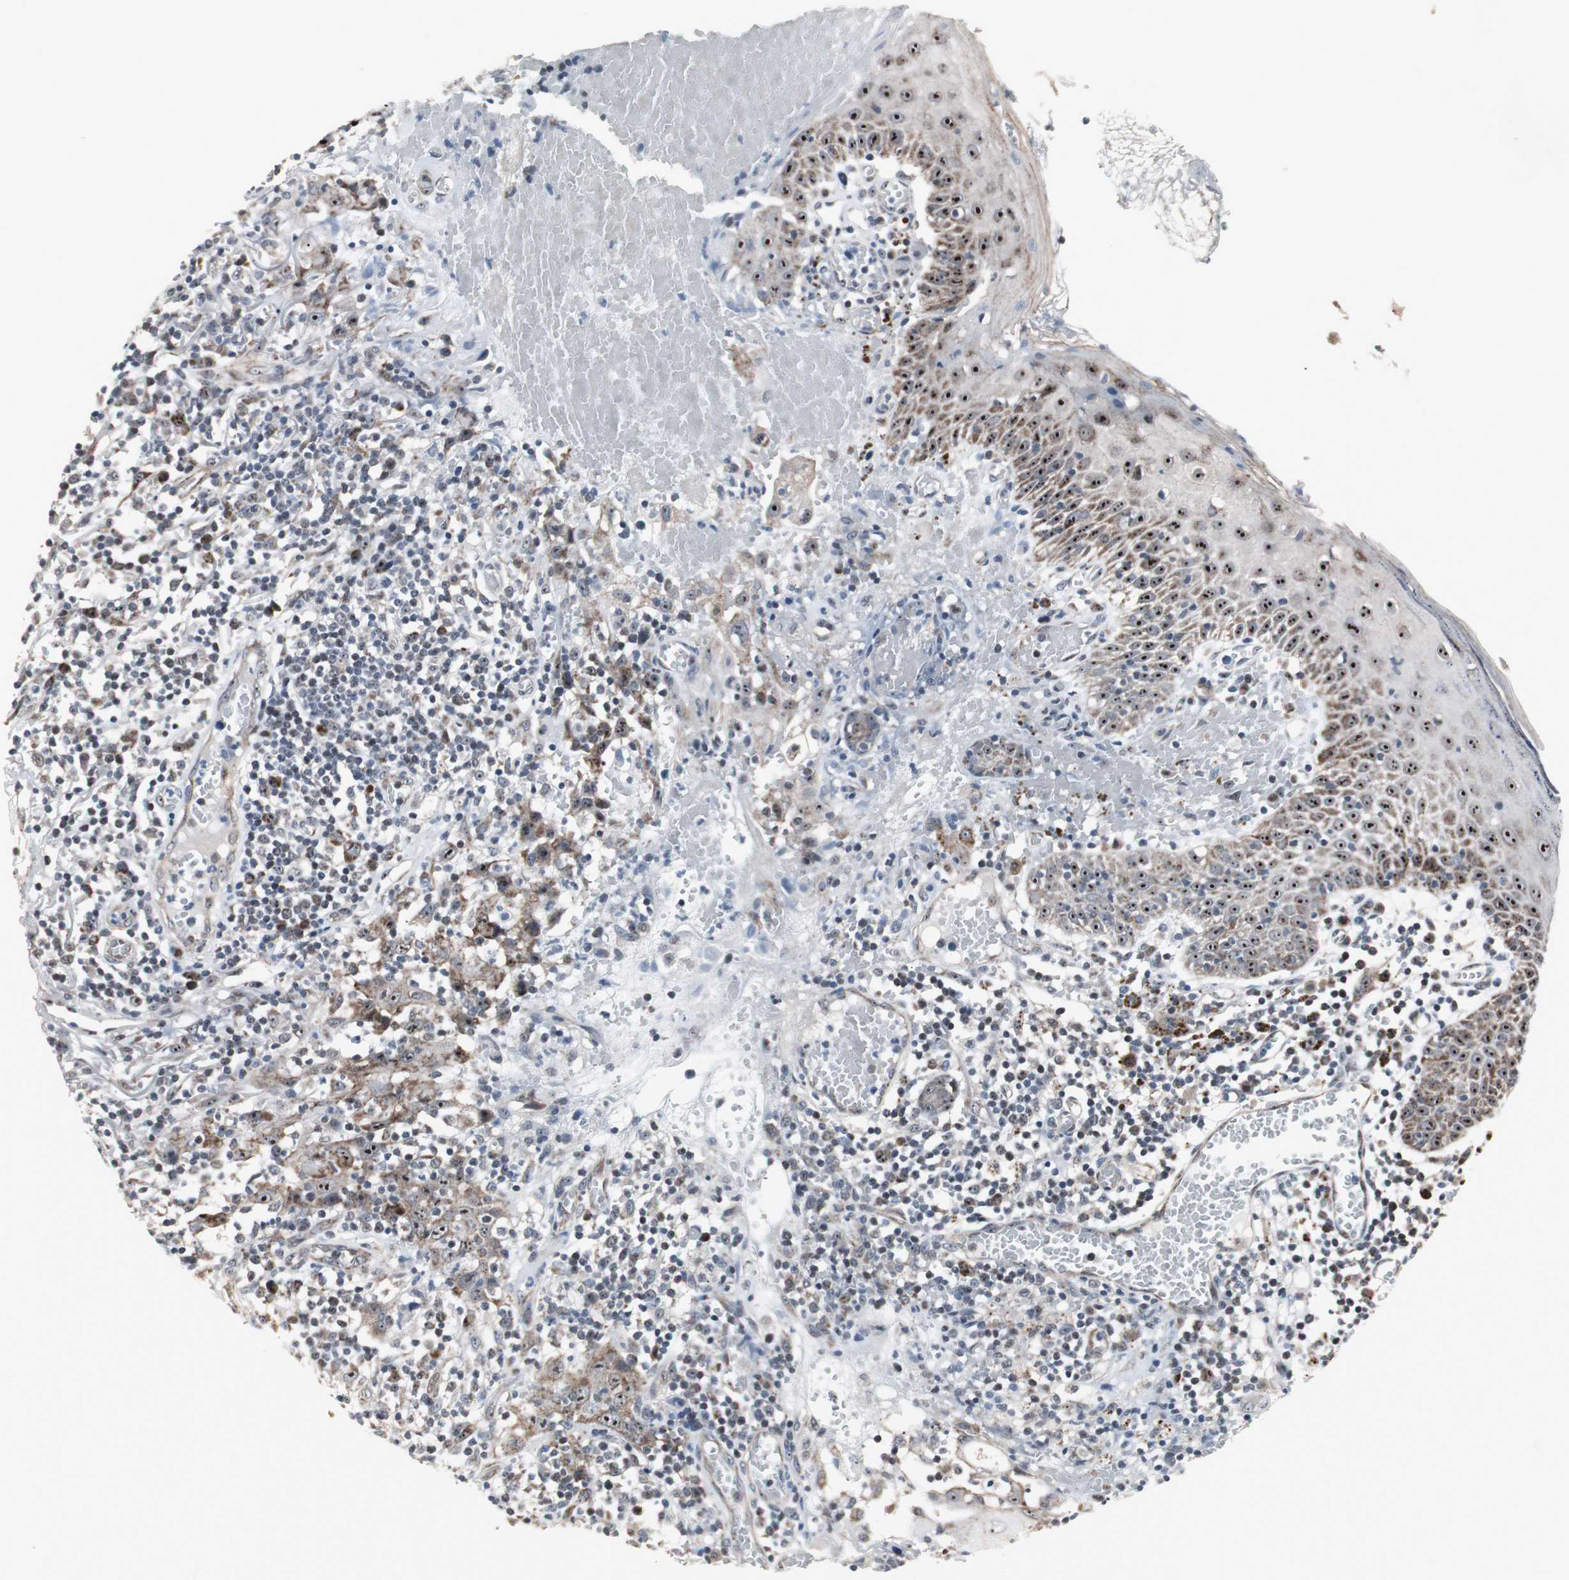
{"staining": {"intensity": "moderate", "quantity": "25%-75%", "location": "cytoplasmic/membranous"}, "tissue": "thyroid cancer", "cell_type": "Tumor cells", "image_type": "cancer", "snomed": [{"axis": "morphology", "description": "Carcinoma, NOS"}, {"axis": "topography", "description": "Thyroid gland"}], "caption": "A brown stain shows moderate cytoplasmic/membranous expression of a protein in thyroid cancer (carcinoma) tumor cells.", "gene": "MRPL40", "patient": {"sex": "female", "age": 77}}